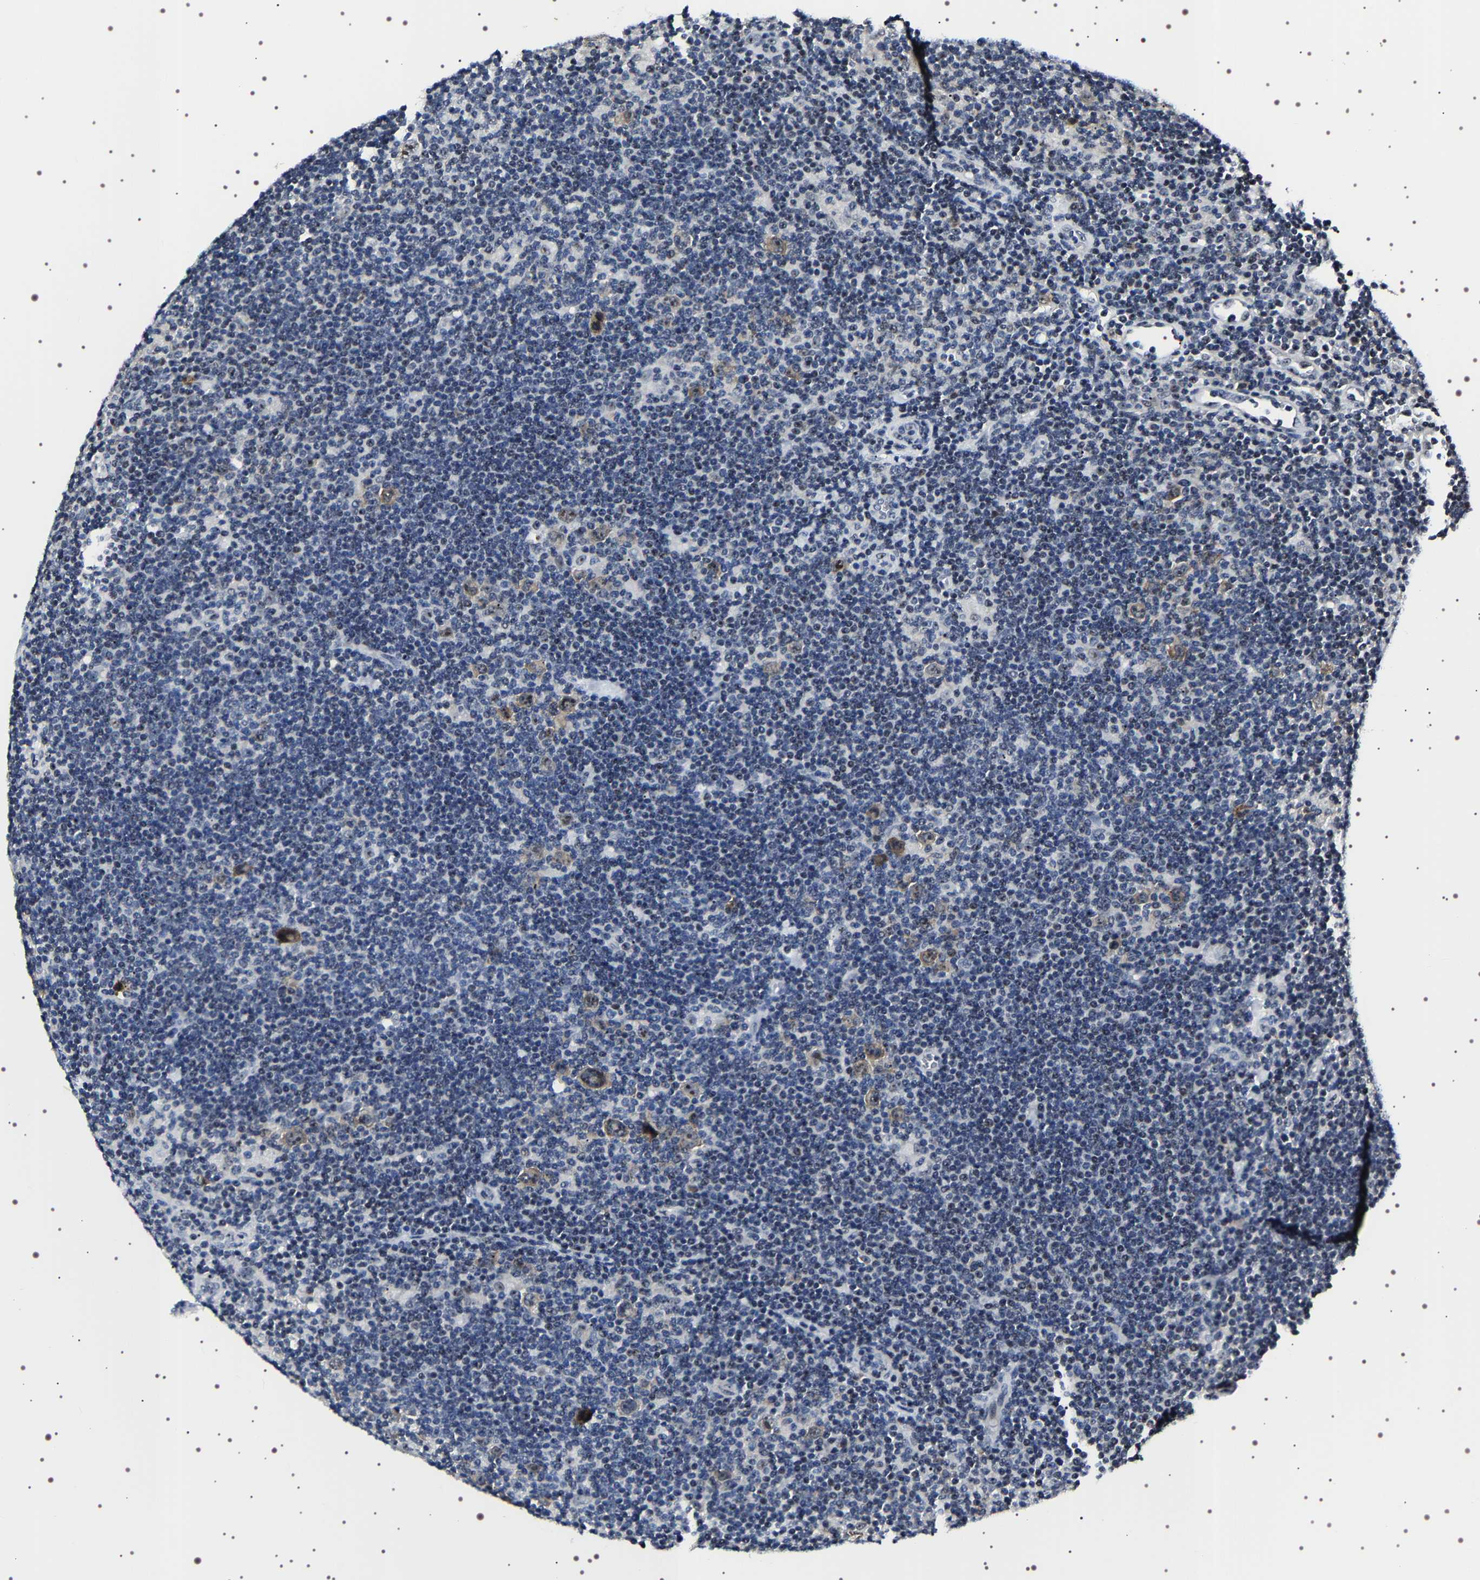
{"staining": {"intensity": "moderate", "quantity": "25%-75%", "location": "cytoplasmic/membranous,nuclear"}, "tissue": "lymphoma", "cell_type": "Tumor cells", "image_type": "cancer", "snomed": [{"axis": "morphology", "description": "Hodgkin's disease, NOS"}, {"axis": "topography", "description": "Lymph node"}], "caption": "Lymphoma tissue reveals moderate cytoplasmic/membranous and nuclear positivity in about 25%-75% of tumor cells", "gene": "GNL3", "patient": {"sex": "female", "age": 57}}